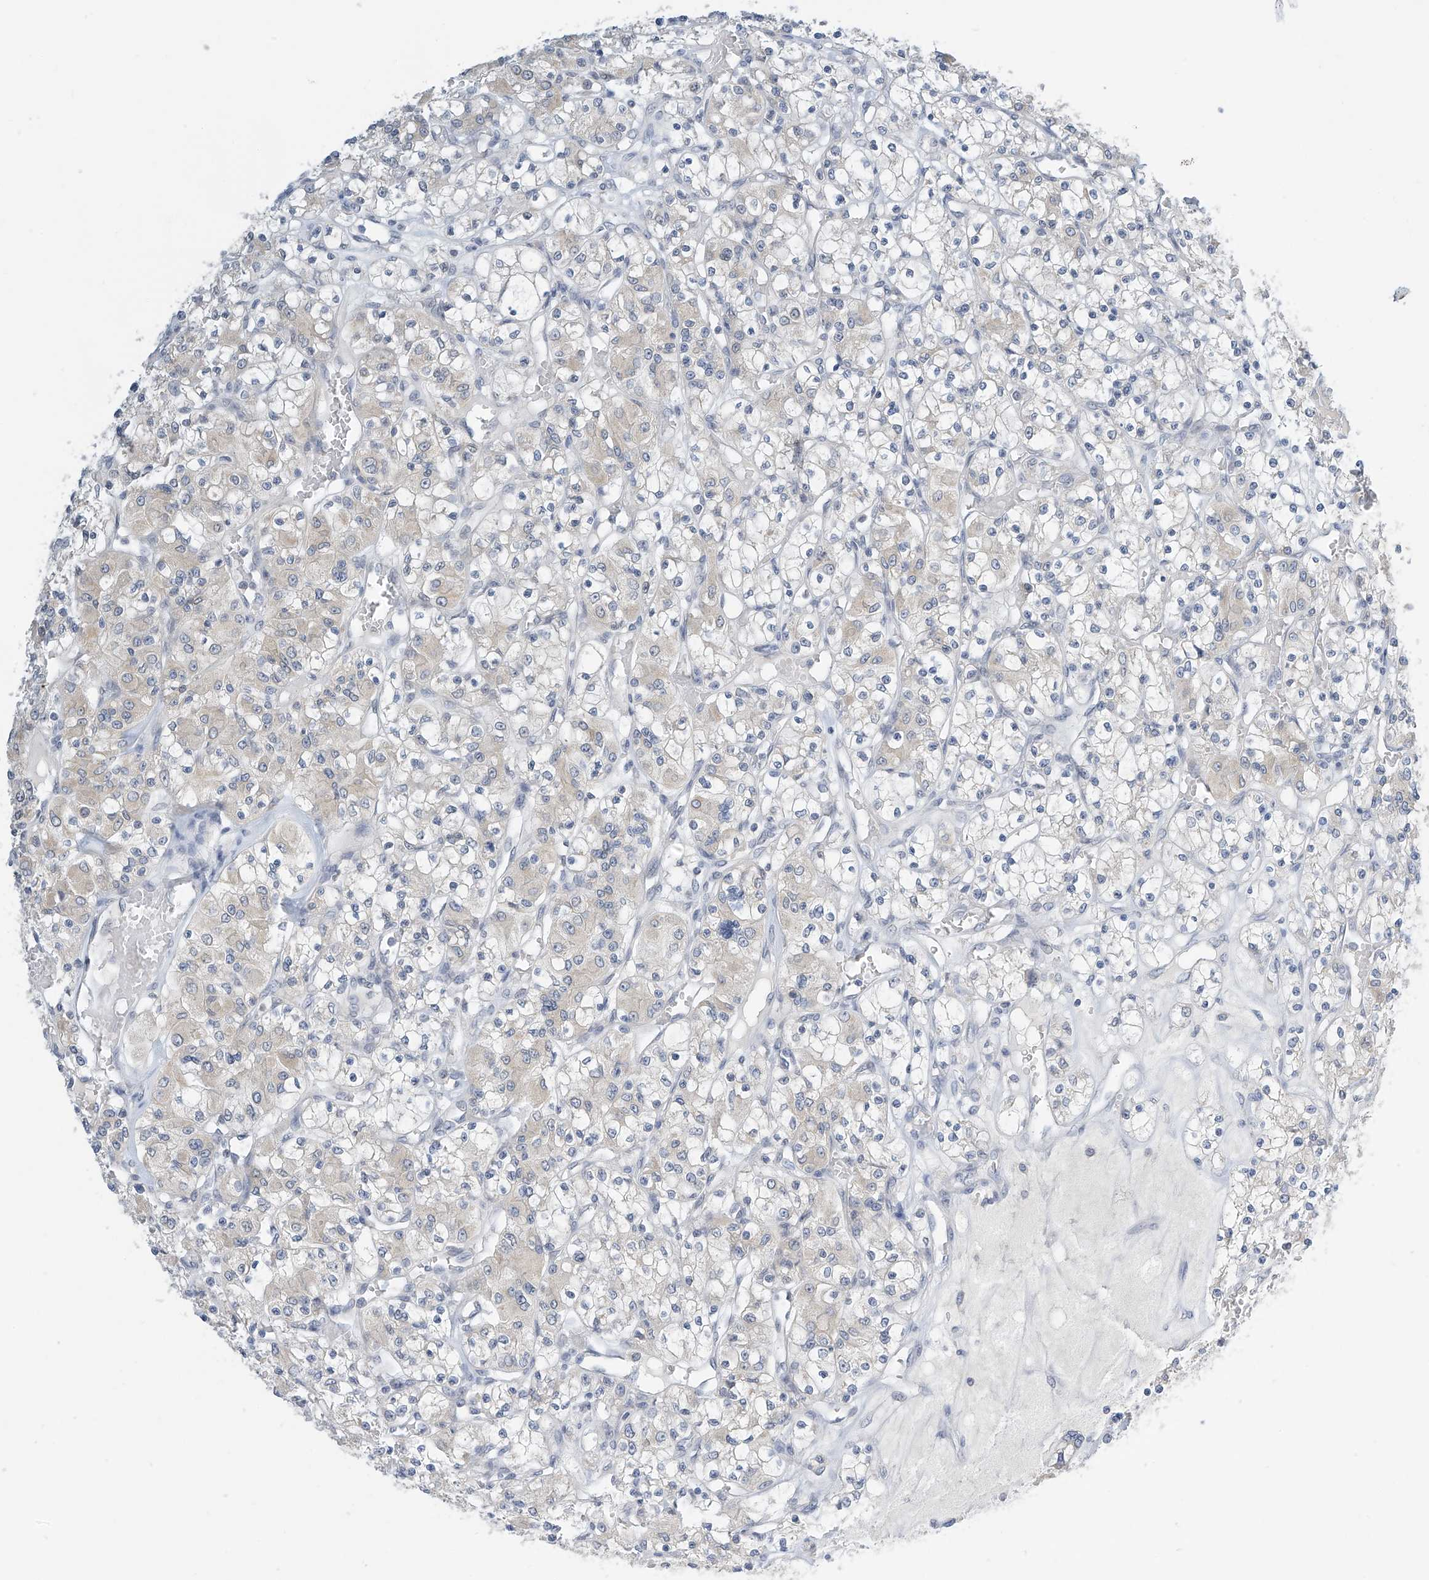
{"staining": {"intensity": "negative", "quantity": "none", "location": "none"}, "tissue": "renal cancer", "cell_type": "Tumor cells", "image_type": "cancer", "snomed": [{"axis": "morphology", "description": "Adenocarcinoma, NOS"}, {"axis": "topography", "description": "Kidney"}], "caption": "Image shows no protein staining in tumor cells of renal cancer (adenocarcinoma) tissue.", "gene": "APLF", "patient": {"sex": "female", "age": 59}}